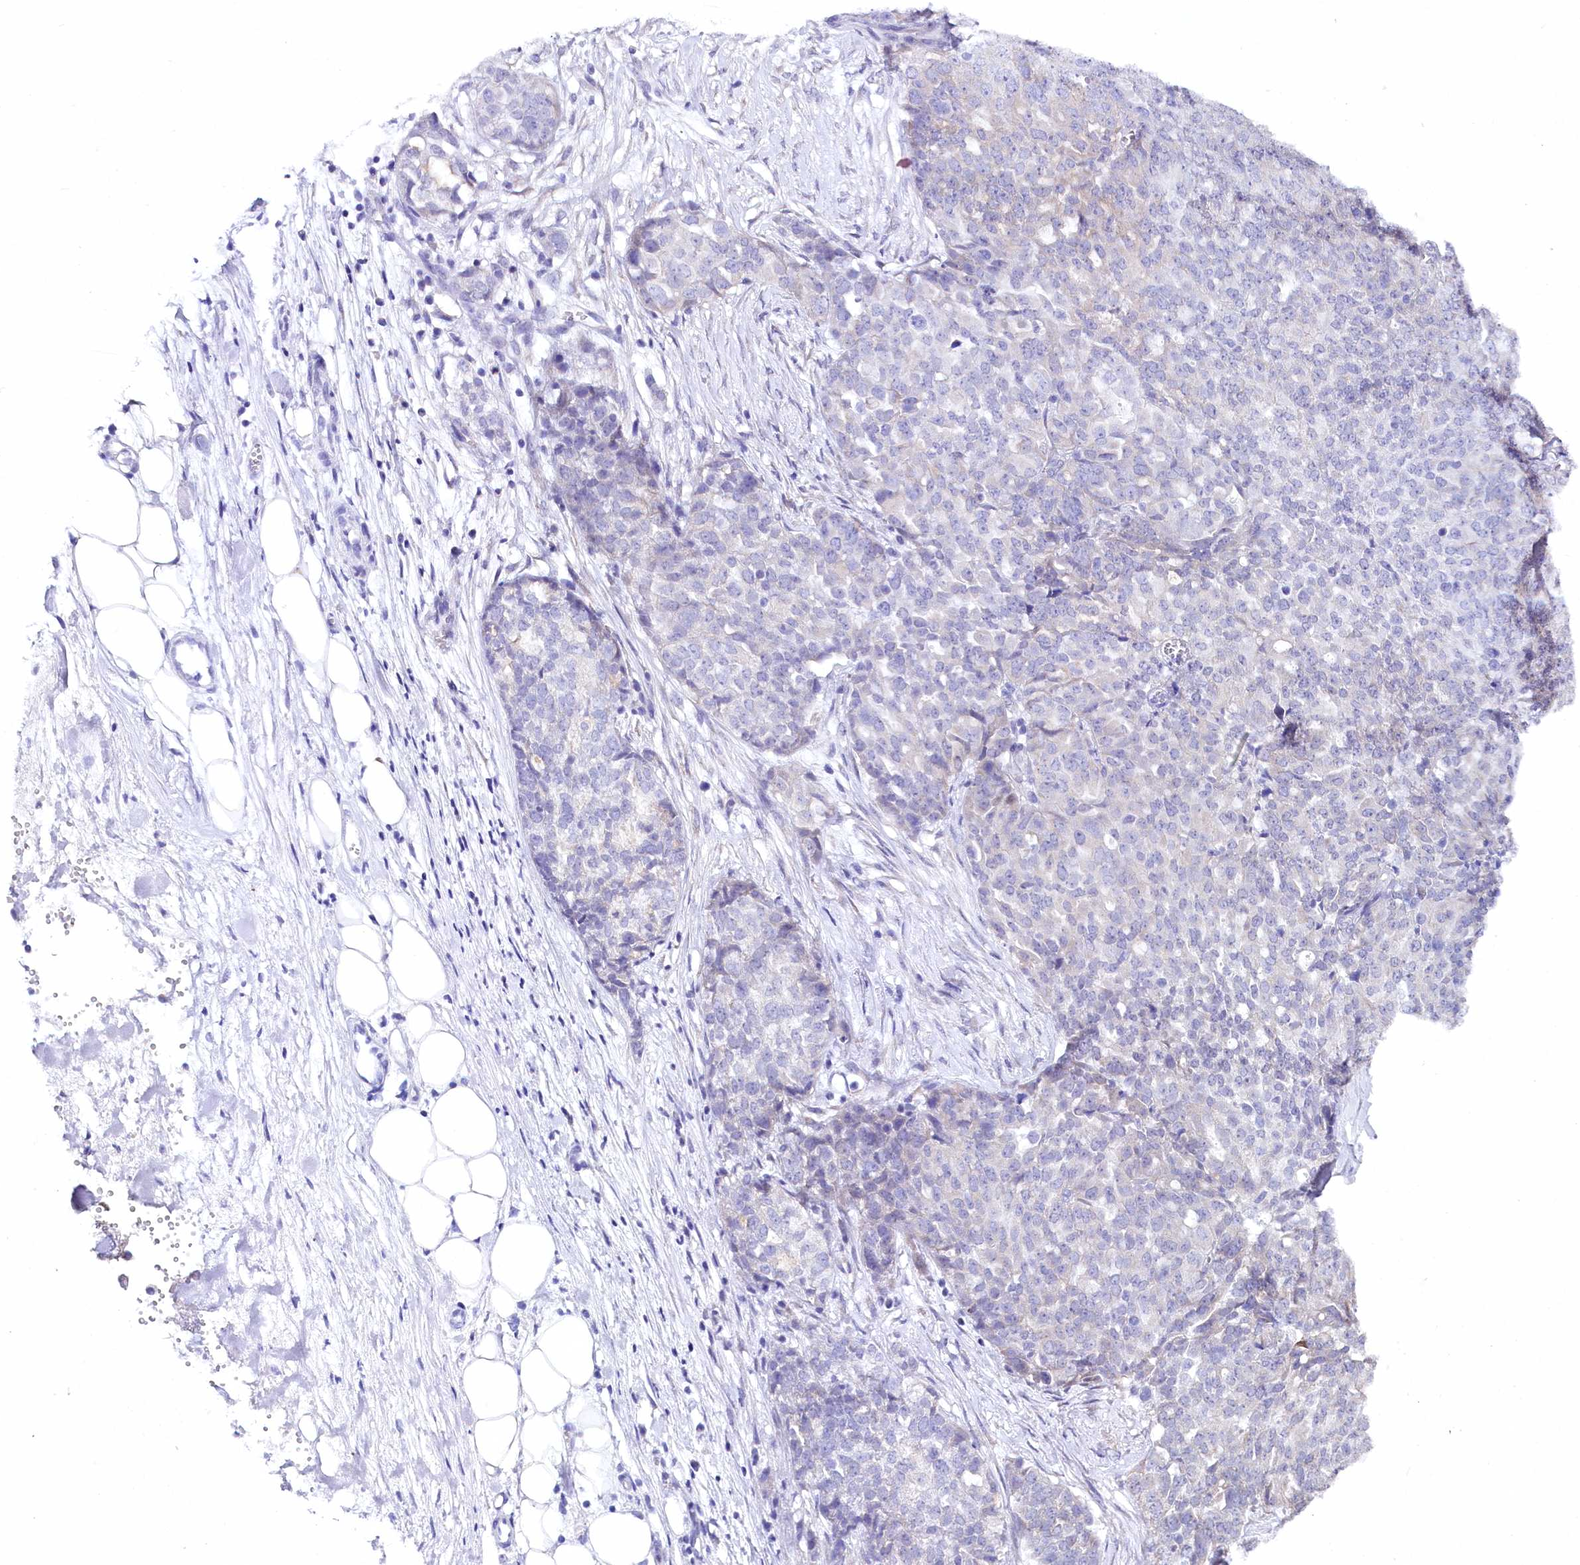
{"staining": {"intensity": "negative", "quantity": "none", "location": "none"}, "tissue": "ovarian cancer", "cell_type": "Tumor cells", "image_type": "cancer", "snomed": [{"axis": "morphology", "description": "Cystadenocarcinoma, serous, NOS"}, {"axis": "topography", "description": "Soft tissue"}, {"axis": "topography", "description": "Ovary"}], "caption": "There is no significant expression in tumor cells of serous cystadenocarcinoma (ovarian).", "gene": "SPATS2", "patient": {"sex": "female", "age": 57}}